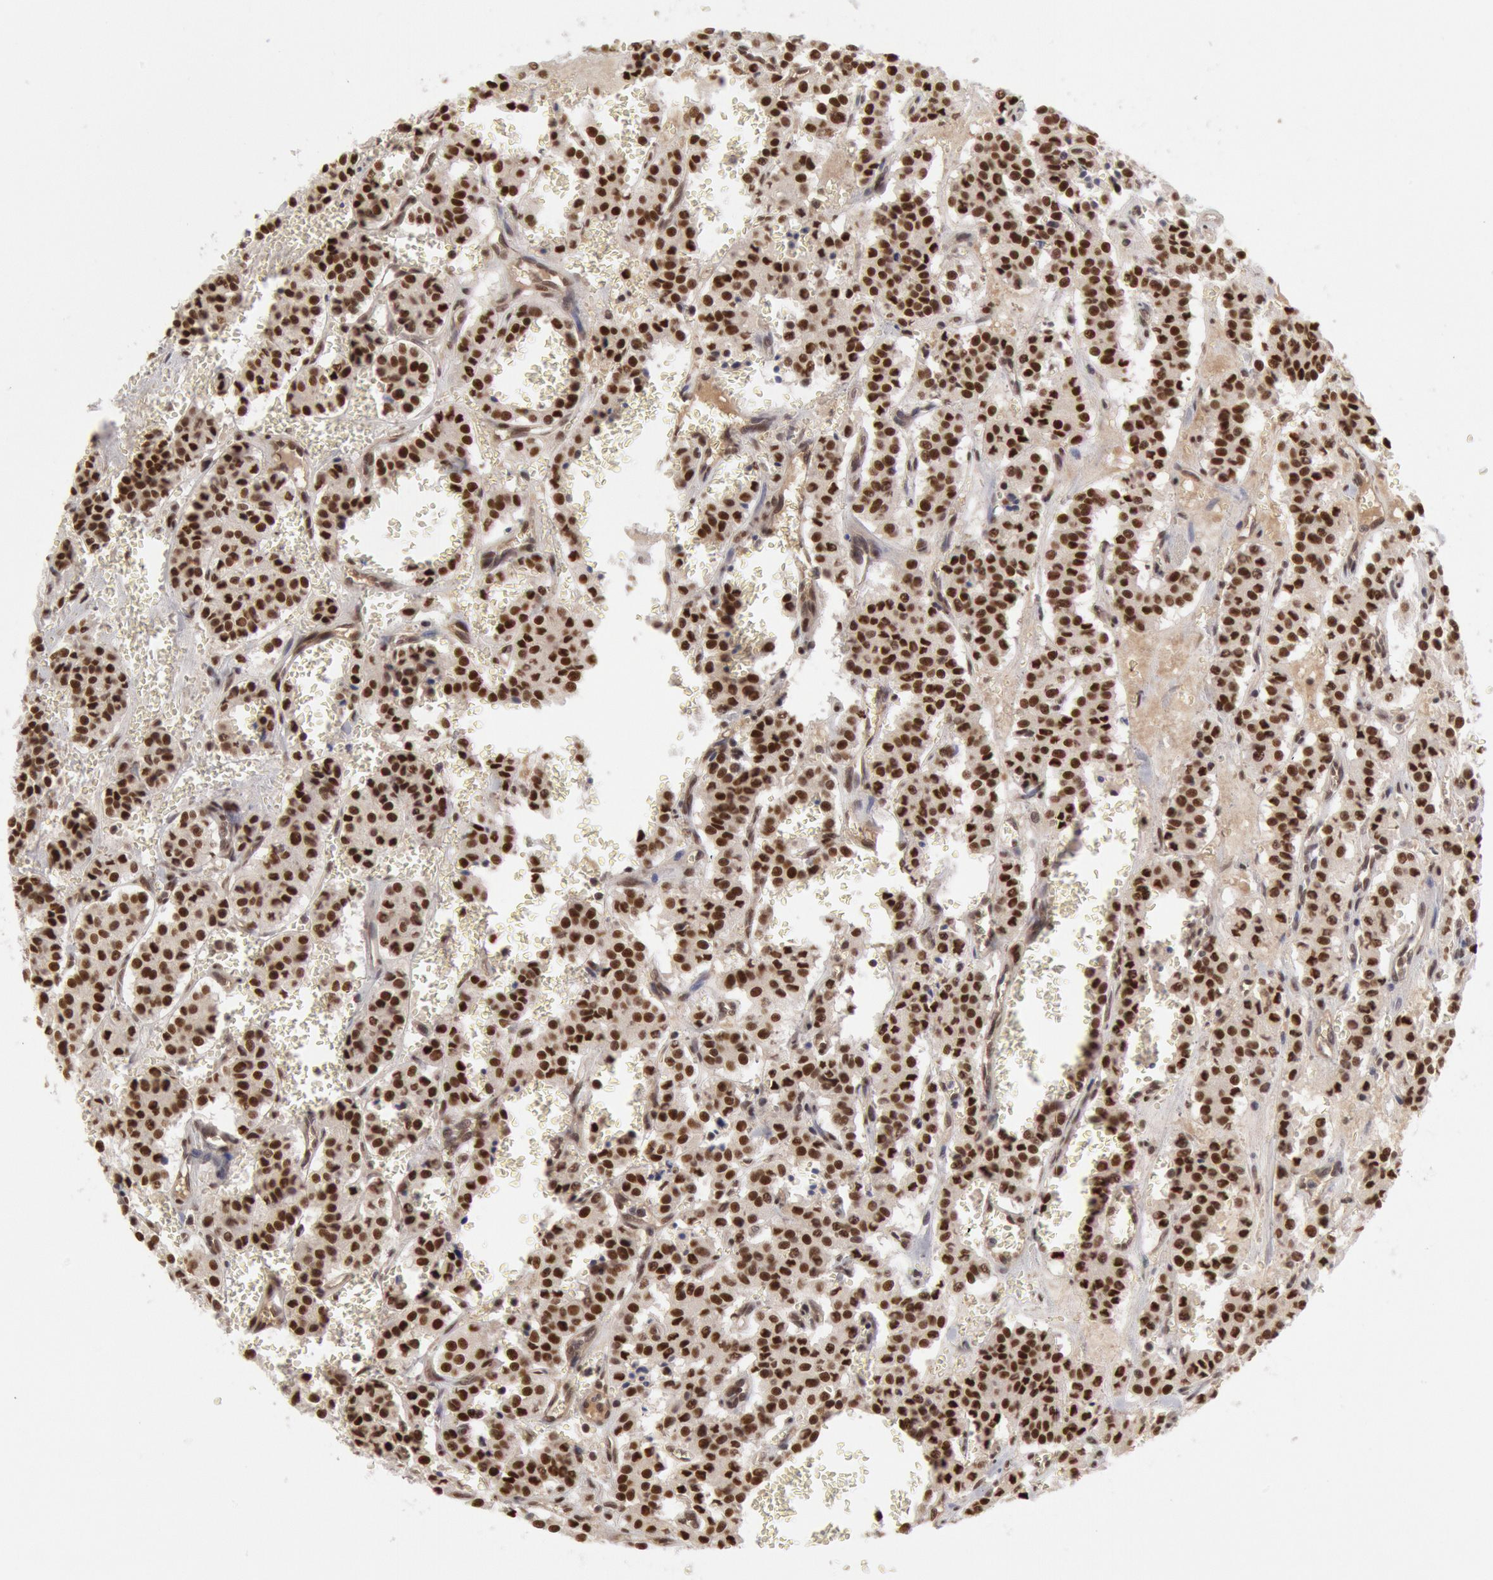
{"staining": {"intensity": "moderate", "quantity": ">75%", "location": "nuclear"}, "tissue": "carcinoid", "cell_type": "Tumor cells", "image_type": "cancer", "snomed": [{"axis": "morphology", "description": "Carcinoid, malignant, NOS"}, {"axis": "topography", "description": "Bronchus"}], "caption": "Tumor cells reveal medium levels of moderate nuclear staining in approximately >75% of cells in human malignant carcinoid. (DAB = brown stain, brightfield microscopy at high magnification).", "gene": "PPP4R3B", "patient": {"sex": "male", "age": 55}}